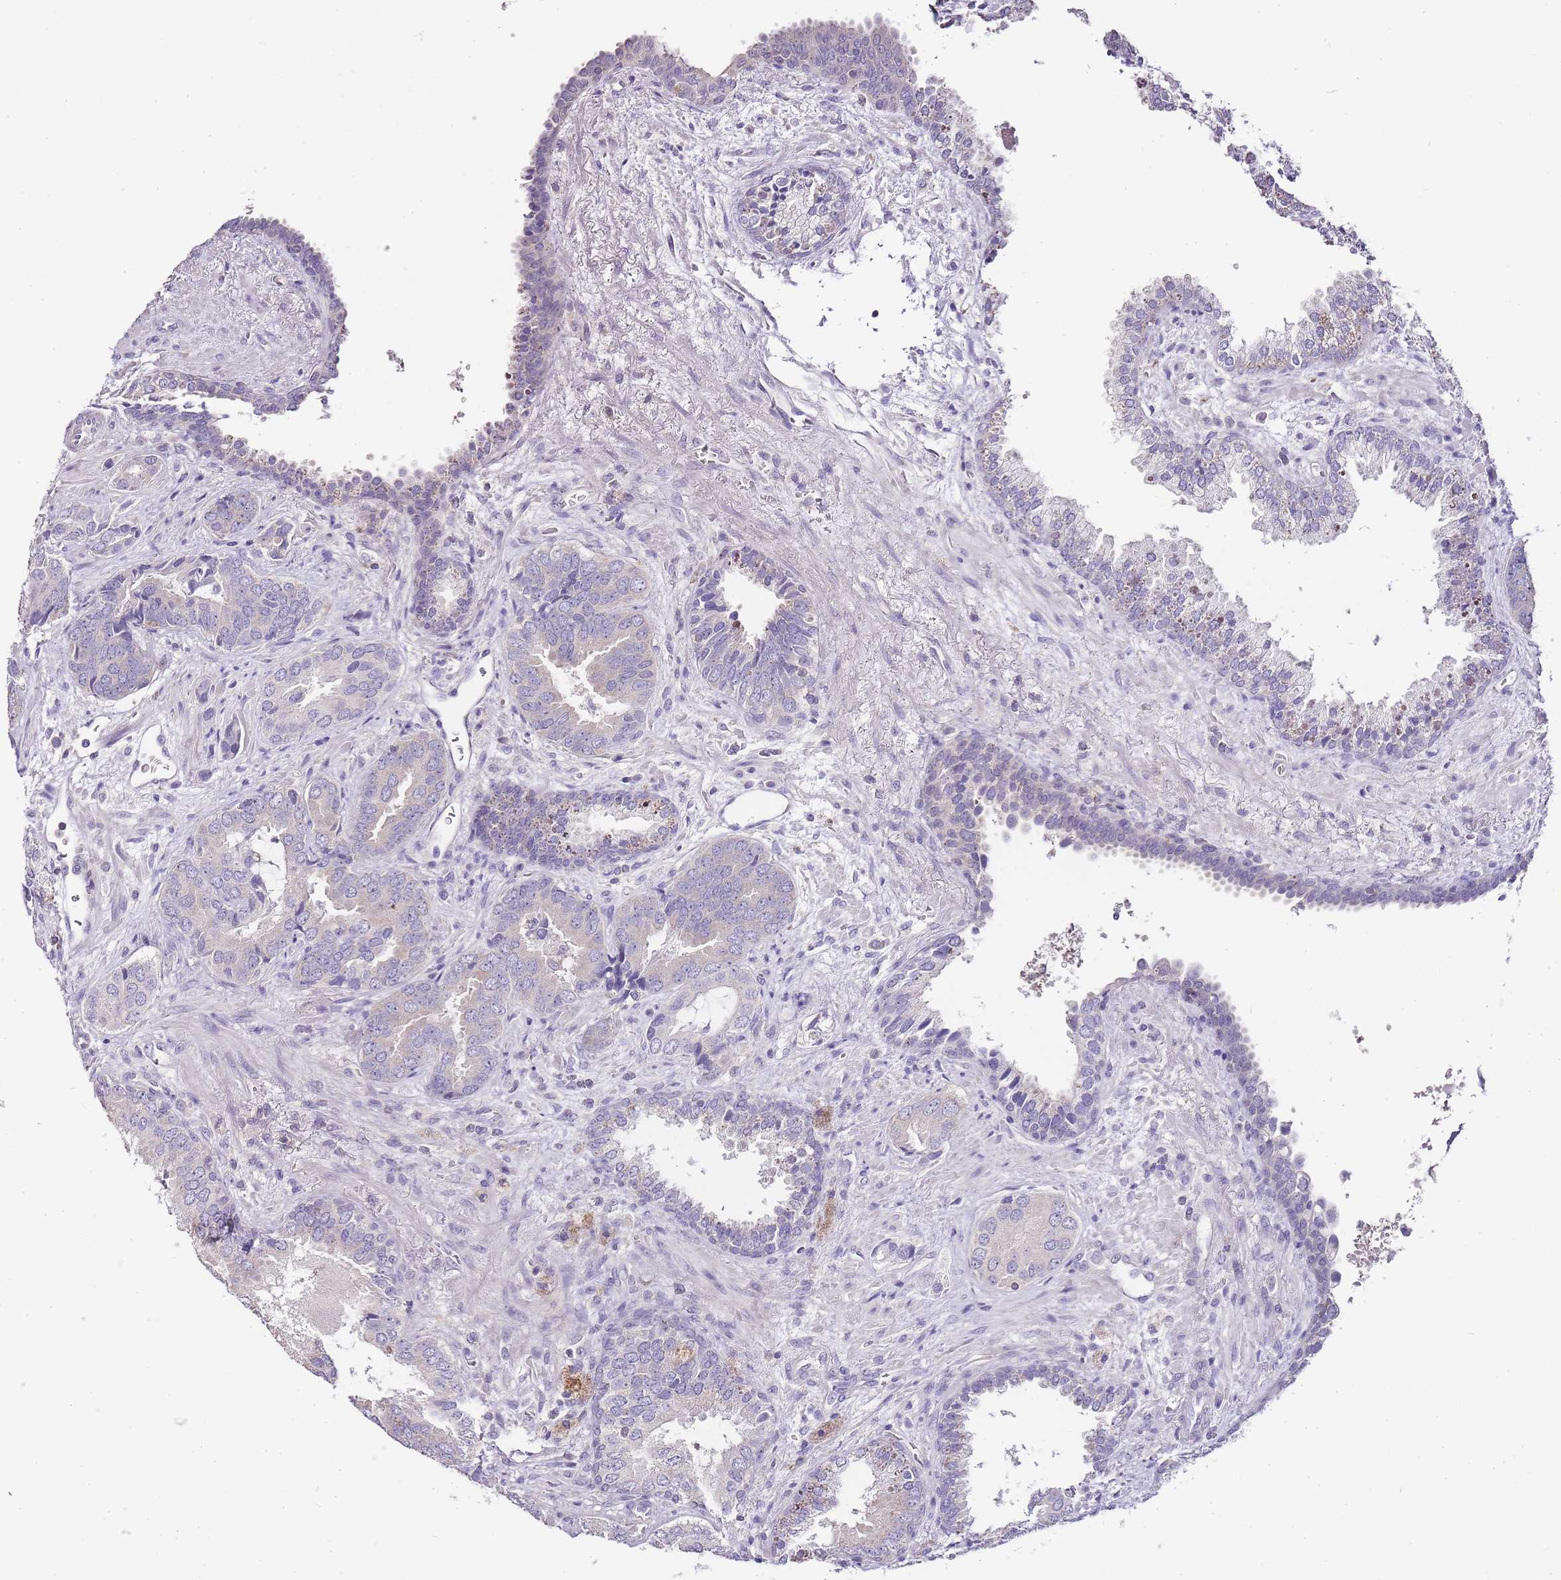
{"staining": {"intensity": "negative", "quantity": "none", "location": "none"}, "tissue": "prostate cancer", "cell_type": "Tumor cells", "image_type": "cancer", "snomed": [{"axis": "morphology", "description": "Adenocarcinoma, High grade"}, {"axis": "topography", "description": "Prostate"}], "caption": "Immunohistochemistry (IHC) histopathology image of adenocarcinoma (high-grade) (prostate) stained for a protein (brown), which displays no expression in tumor cells.", "gene": "ZBP1", "patient": {"sex": "male", "age": 71}}